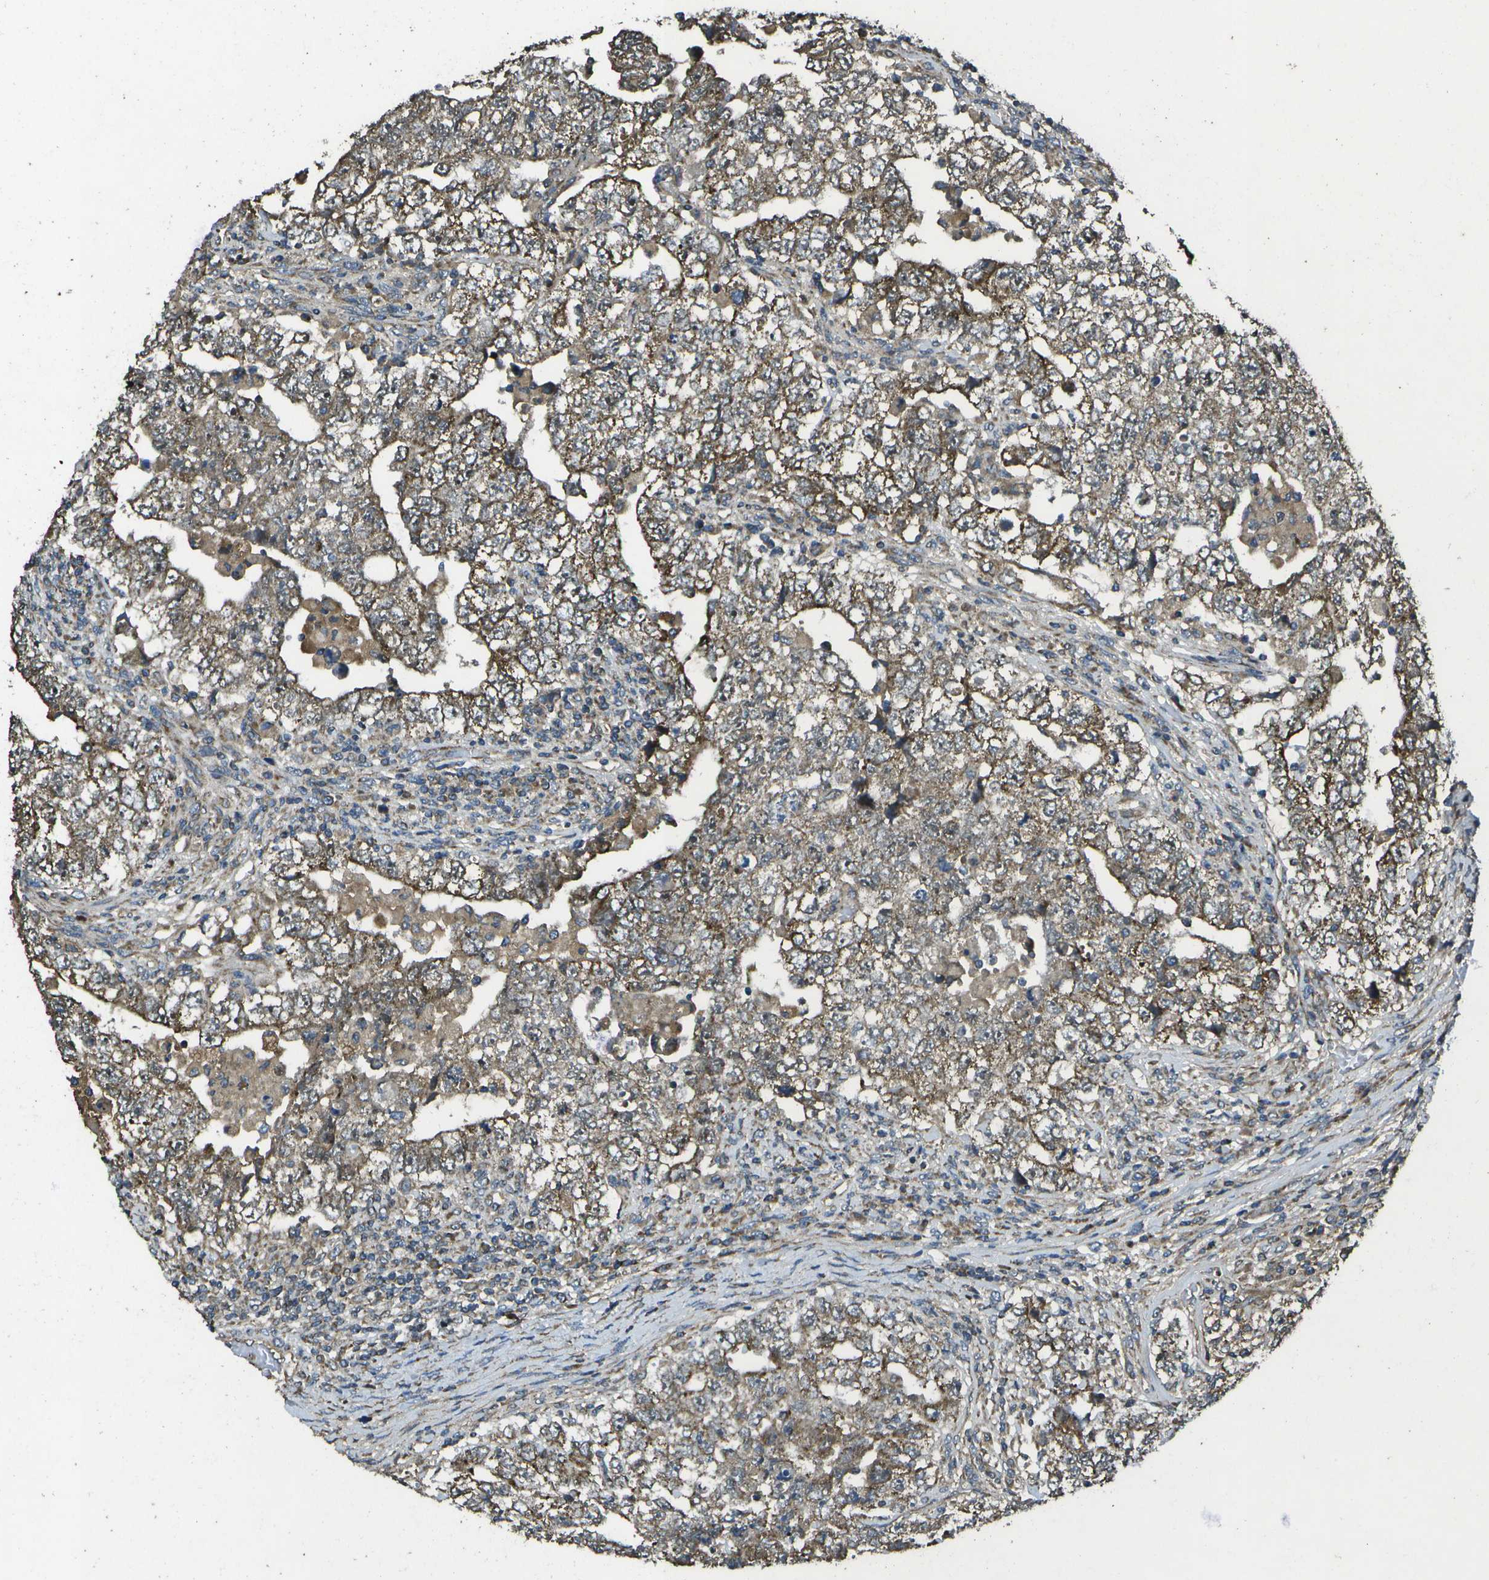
{"staining": {"intensity": "moderate", "quantity": ">75%", "location": "cytoplasmic/membranous"}, "tissue": "testis cancer", "cell_type": "Tumor cells", "image_type": "cancer", "snomed": [{"axis": "morphology", "description": "Carcinoma, Embryonal, NOS"}, {"axis": "topography", "description": "Testis"}], "caption": "DAB immunohistochemical staining of human embryonal carcinoma (testis) displays moderate cytoplasmic/membranous protein expression in about >75% of tumor cells. Using DAB (brown) and hematoxylin (blue) stains, captured at high magnification using brightfield microscopy.", "gene": "HFE", "patient": {"sex": "male", "age": 36}}